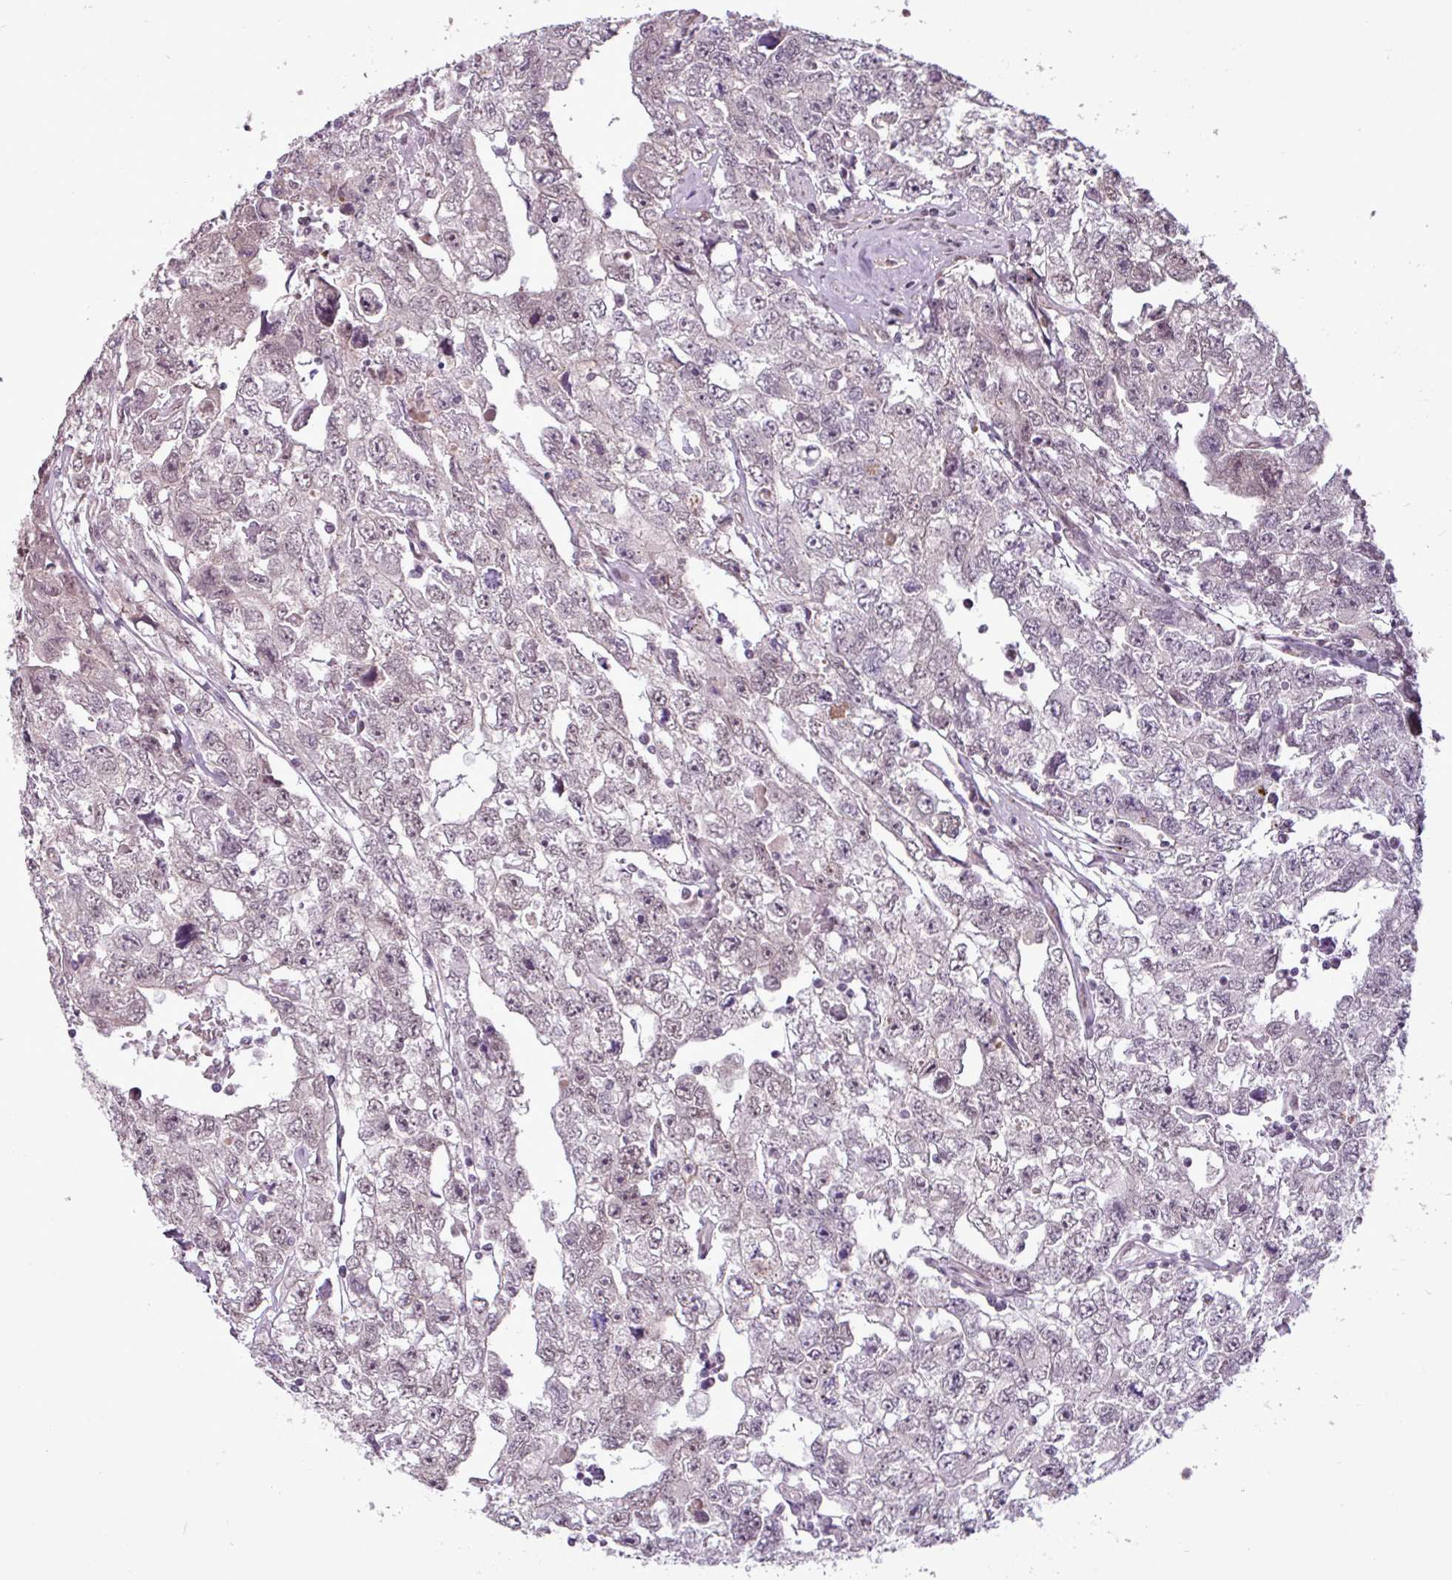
{"staining": {"intensity": "negative", "quantity": "none", "location": "none"}, "tissue": "testis cancer", "cell_type": "Tumor cells", "image_type": "cancer", "snomed": [{"axis": "morphology", "description": "Carcinoma, Embryonal, NOS"}, {"axis": "topography", "description": "Testis"}], "caption": "Tumor cells show no significant positivity in embryonal carcinoma (testis).", "gene": "GPT2", "patient": {"sex": "male", "age": 22}}